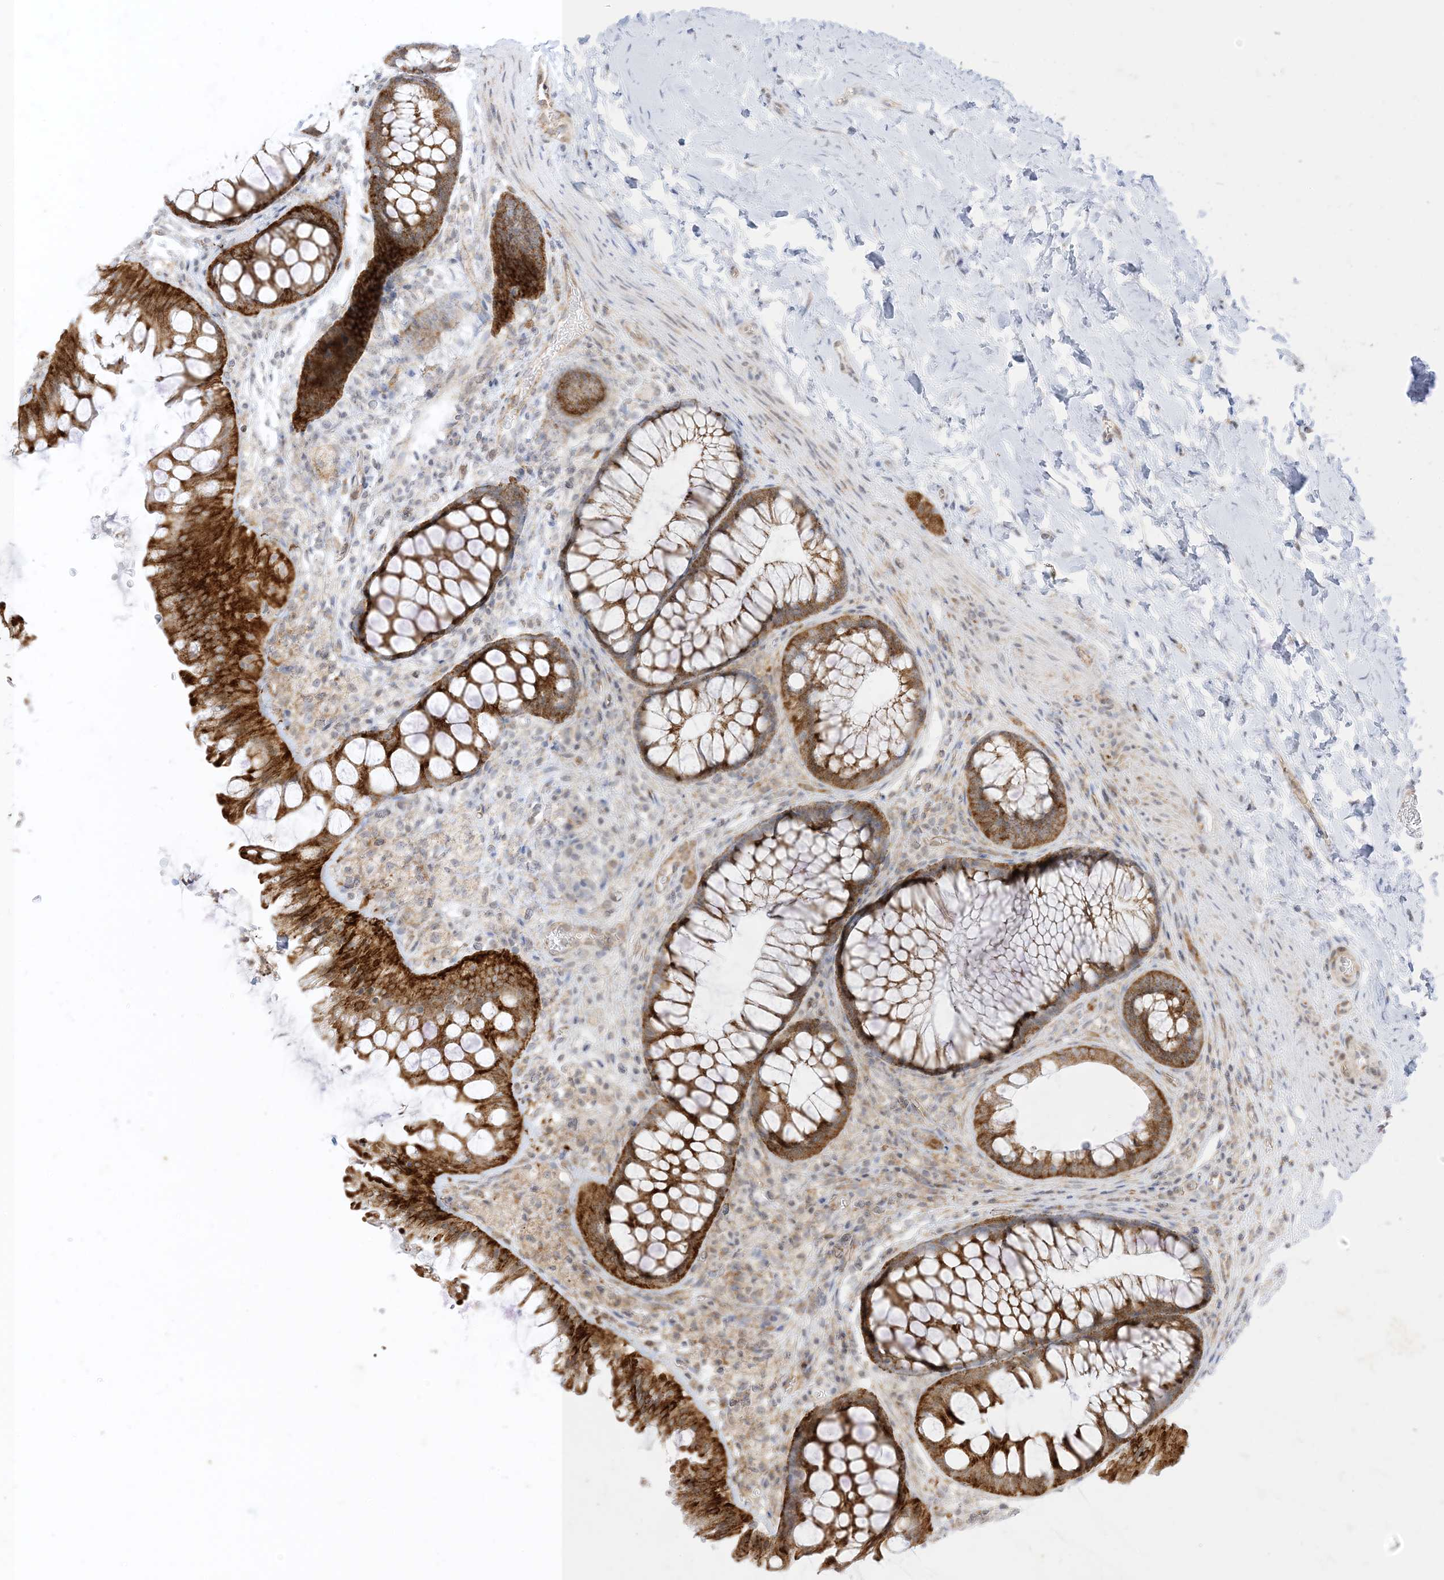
{"staining": {"intensity": "moderate", "quantity": "25%-75%", "location": "cytoplasmic/membranous"}, "tissue": "colon", "cell_type": "Endothelial cells", "image_type": "normal", "snomed": [{"axis": "morphology", "description": "Normal tissue, NOS"}, {"axis": "topography", "description": "Colon"}], "caption": "High-magnification brightfield microscopy of benign colon stained with DAB (3,3'-diaminobenzidine) (brown) and counterstained with hematoxylin (blue). endothelial cells exhibit moderate cytoplasmic/membranous expression is seen in approximately25%-75% of cells.", "gene": "RAC1", "patient": {"sex": "female", "age": 62}}